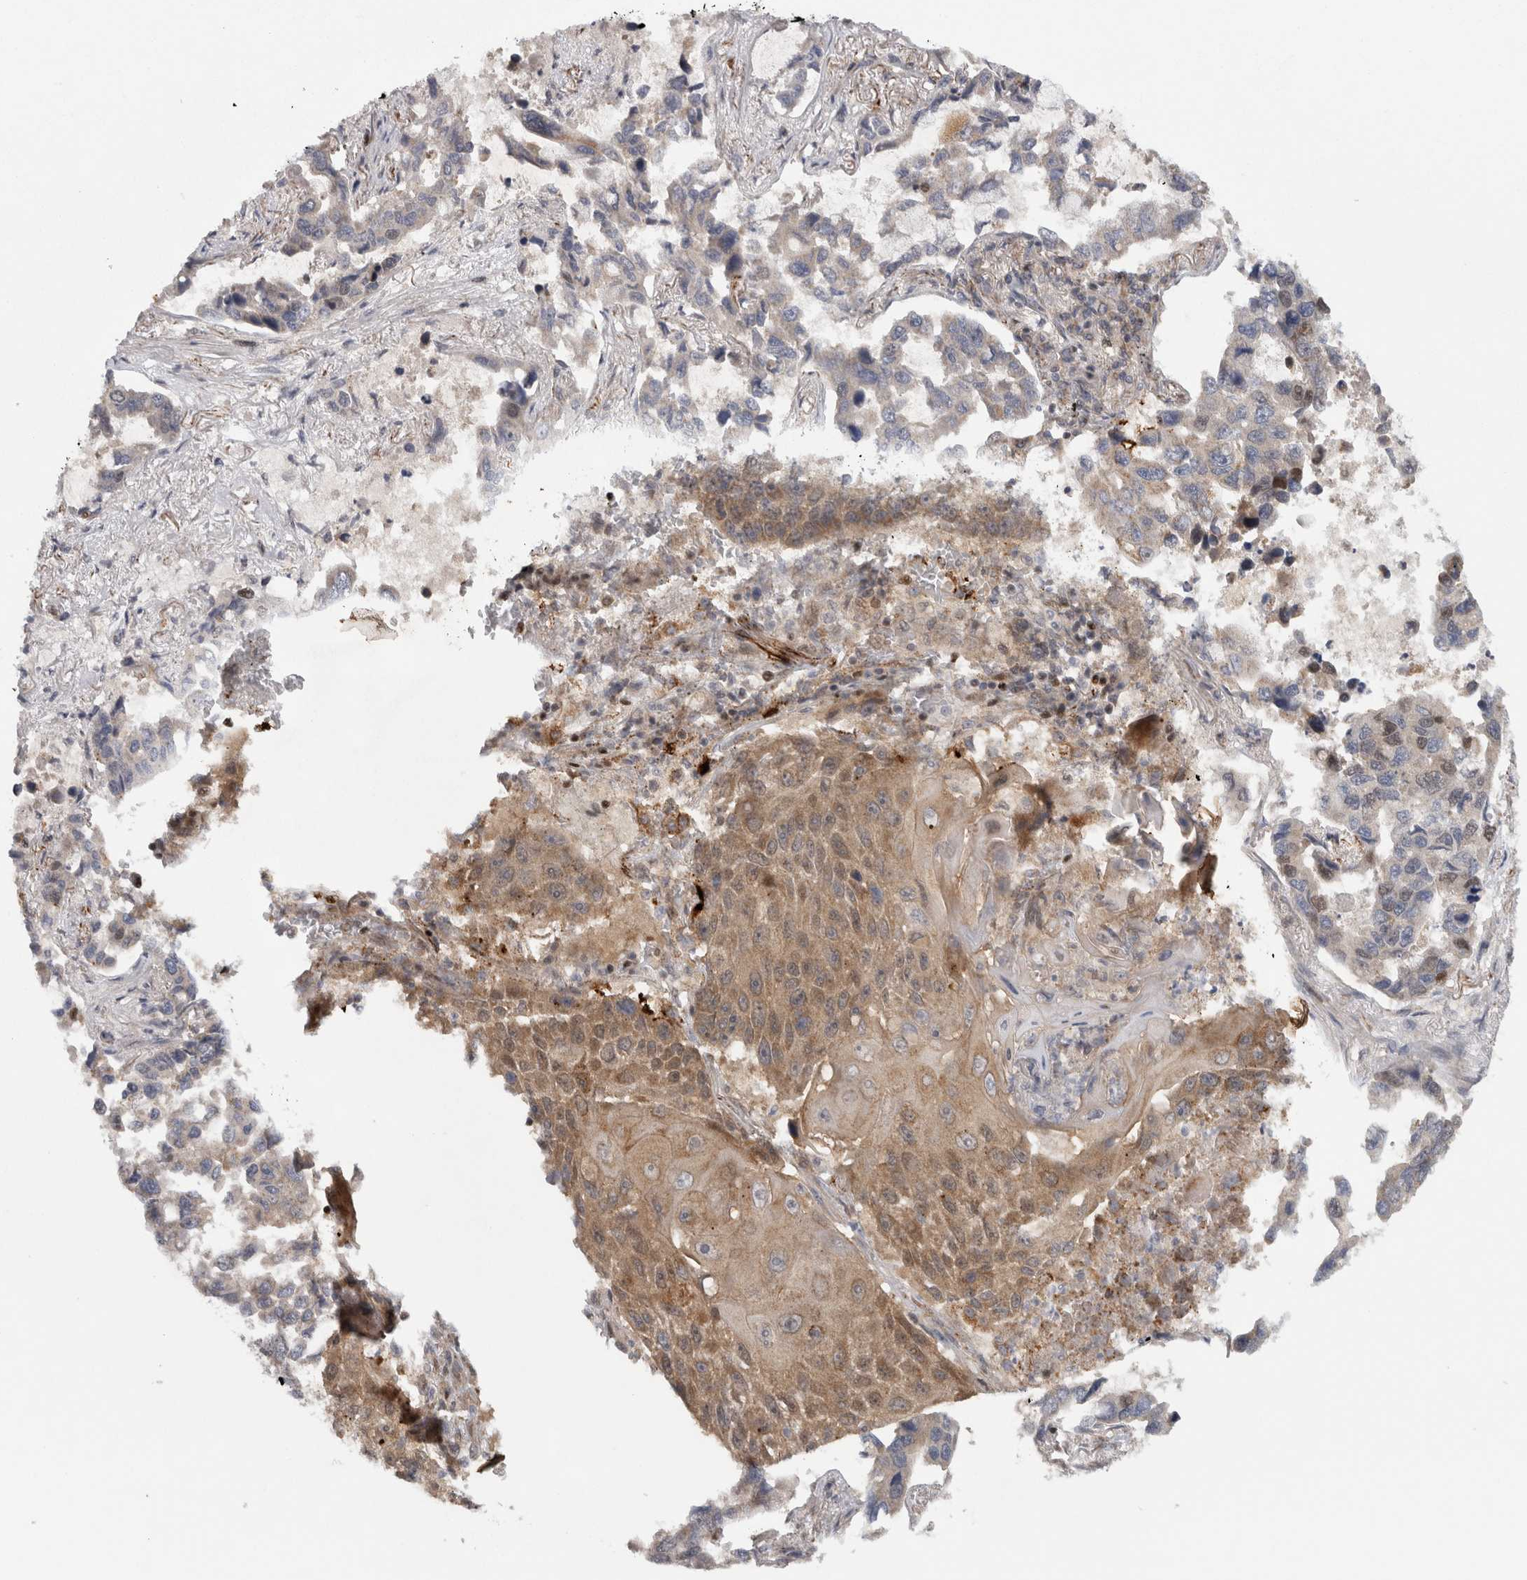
{"staining": {"intensity": "moderate", "quantity": "<25%", "location": "nuclear"}, "tissue": "lung cancer", "cell_type": "Tumor cells", "image_type": "cancer", "snomed": [{"axis": "morphology", "description": "Adenocarcinoma, NOS"}, {"axis": "topography", "description": "Lung"}], "caption": "Immunohistochemistry (IHC) staining of lung adenocarcinoma, which demonstrates low levels of moderate nuclear positivity in approximately <25% of tumor cells indicating moderate nuclear protein staining. The staining was performed using DAB (3,3'-diaminobenzidine) (brown) for protein detection and nuclei were counterstained in hematoxylin (blue).", "gene": "KDM8", "patient": {"sex": "male", "age": 64}}